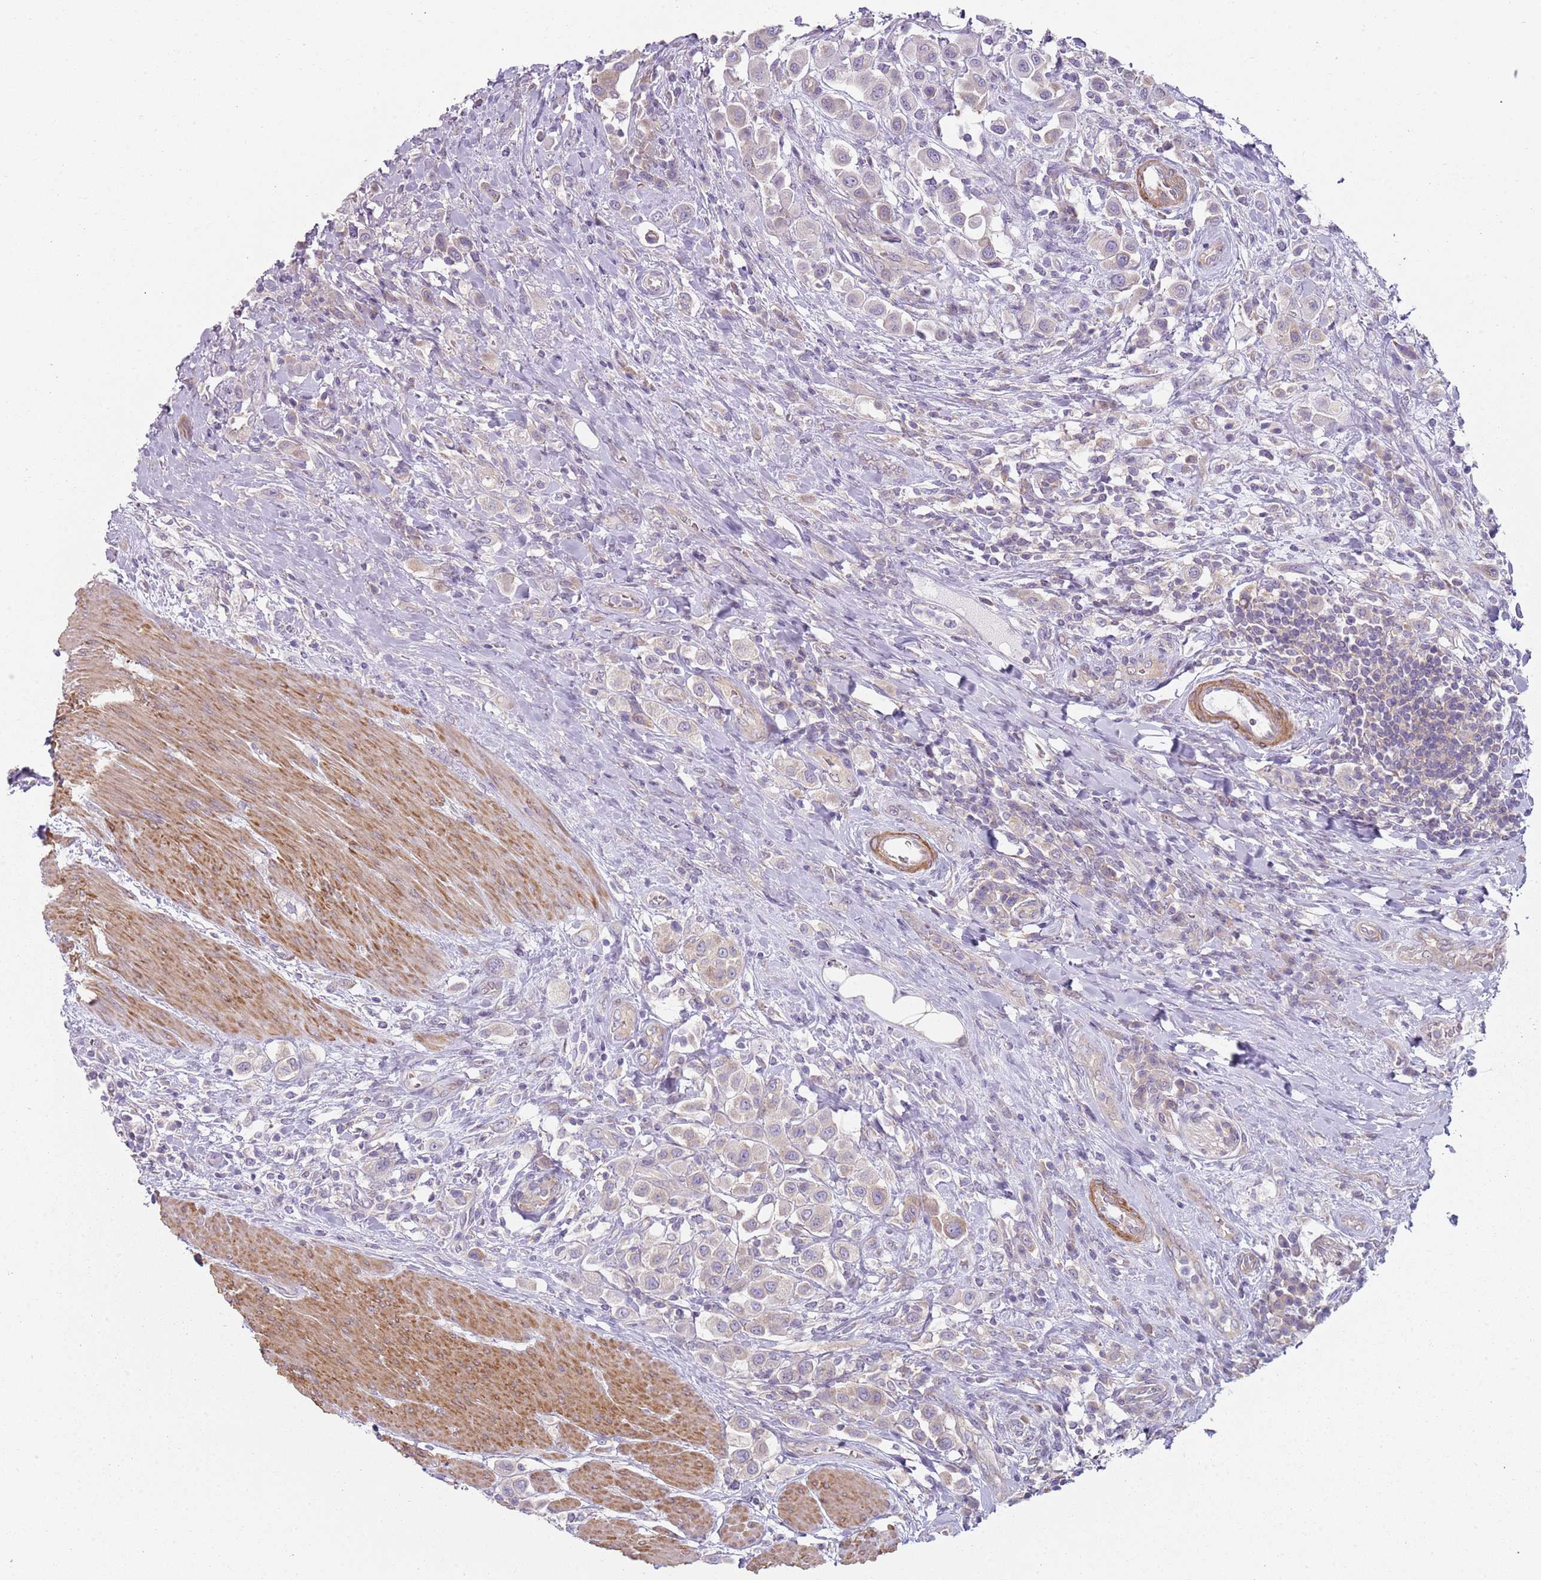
{"staining": {"intensity": "negative", "quantity": "none", "location": "none"}, "tissue": "urothelial cancer", "cell_type": "Tumor cells", "image_type": "cancer", "snomed": [{"axis": "morphology", "description": "Urothelial carcinoma, High grade"}, {"axis": "topography", "description": "Urinary bladder"}], "caption": "Image shows no protein expression in tumor cells of high-grade urothelial carcinoma tissue.", "gene": "SLC26A6", "patient": {"sex": "male", "age": 50}}